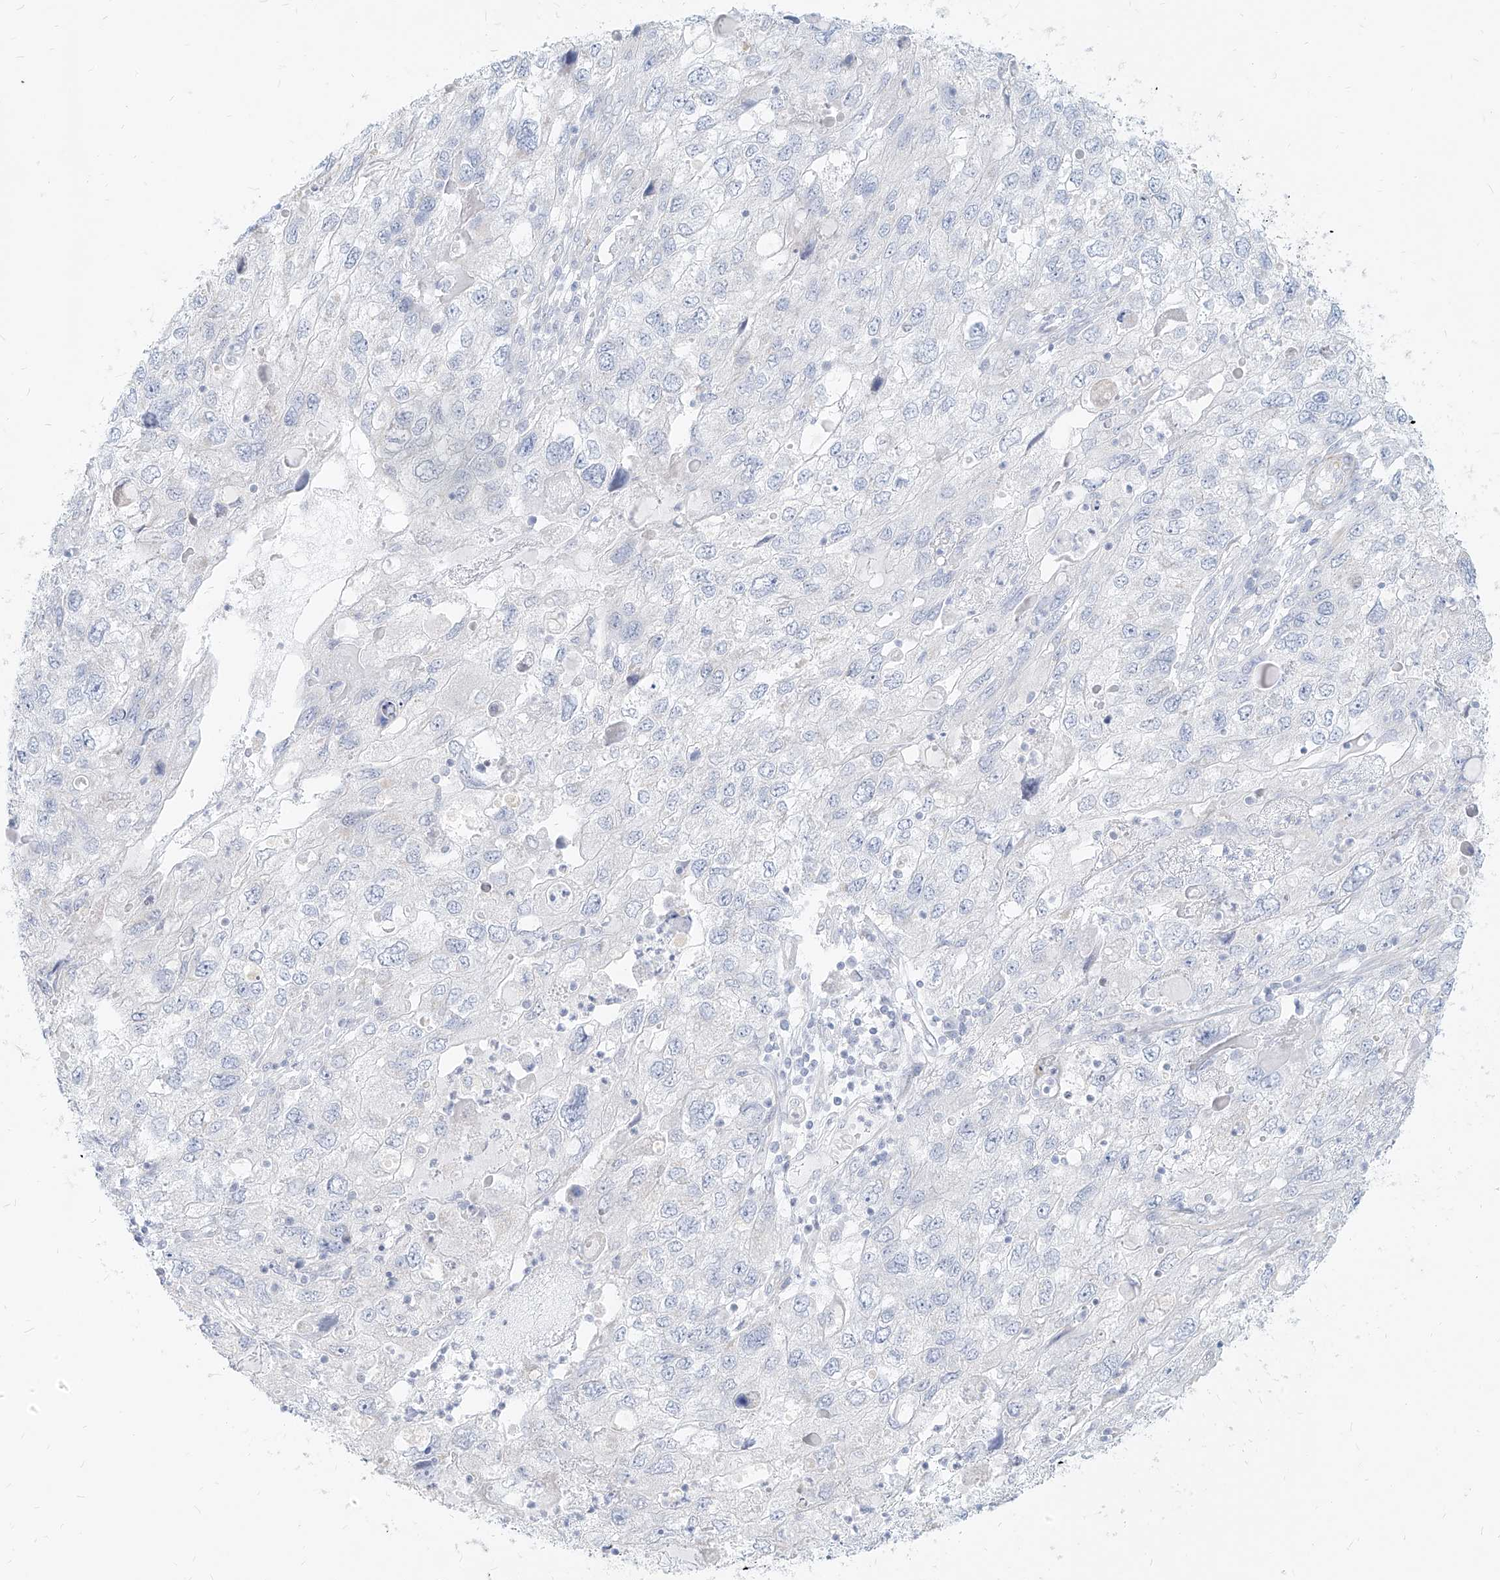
{"staining": {"intensity": "negative", "quantity": "none", "location": "none"}, "tissue": "endometrial cancer", "cell_type": "Tumor cells", "image_type": "cancer", "snomed": [{"axis": "morphology", "description": "Adenocarcinoma, NOS"}, {"axis": "topography", "description": "Endometrium"}], "caption": "Tumor cells are negative for protein expression in human endometrial cancer (adenocarcinoma).", "gene": "ITPKB", "patient": {"sex": "female", "age": 49}}